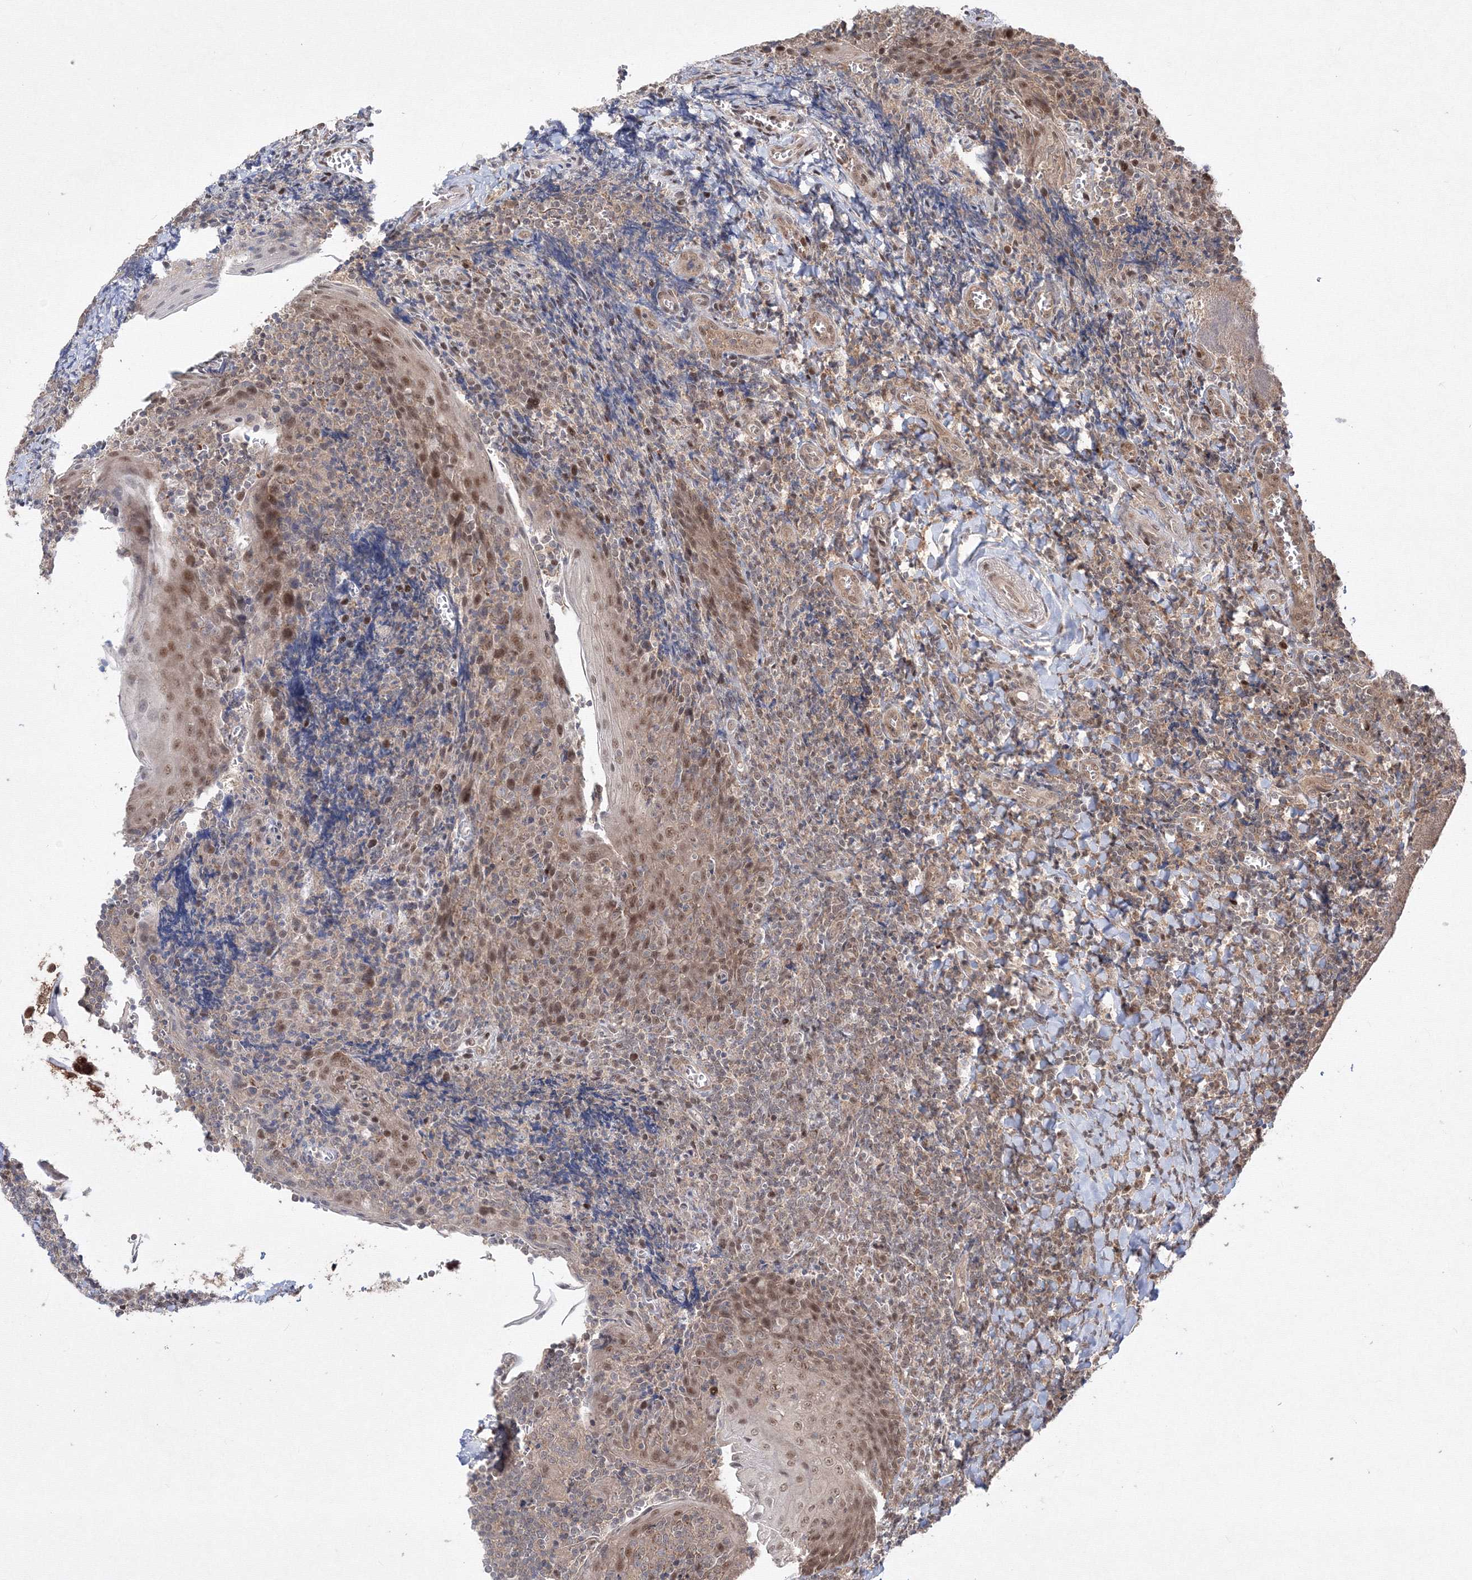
{"staining": {"intensity": "weak", "quantity": "<25%", "location": "cytoplasmic/membranous,nuclear"}, "tissue": "tonsil", "cell_type": "Germinal center cells", "image_type": "normal", "snomed": [{"axis": "morphology", "description": "Normal tissue, NOS"}, {"axis": "topography", "description": "Tonsil"}], "caption": "The photomicrograph exhibits no staining of germinal center cells in normal tonsil. The staining is performed using DAB brown chromogen with nuclei counter-stained in using hematoxylin.", "gene": "COPS4", "patient": {"sex": "male", "age": 27}}